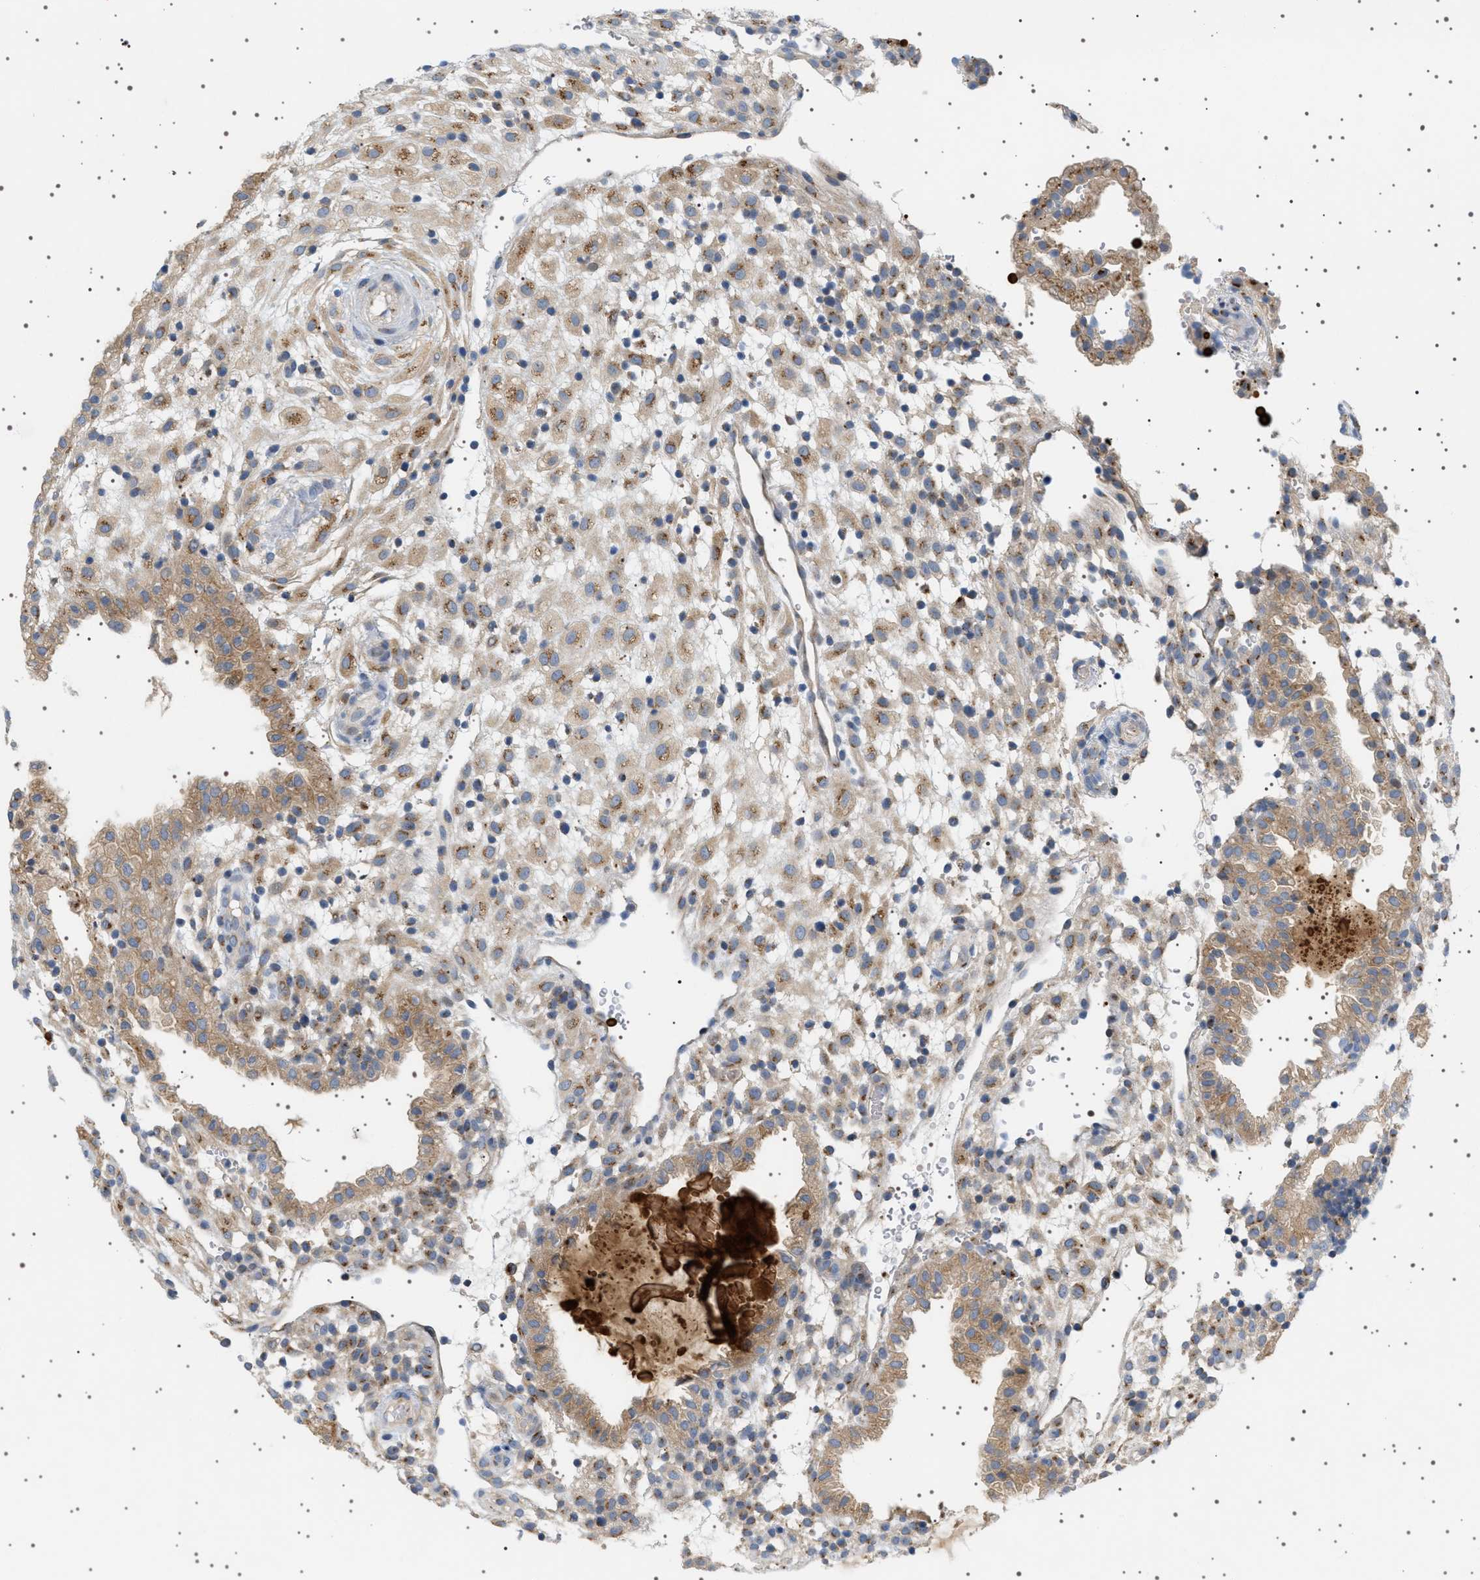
{"staining": {"intensity": "moderate", "quantity": "25%-75%", "location": "cytoplasmic/membranous"}, "tissue": "placenta", "cell_type": "Decidual cells", "image_type": "normal", "snomed": [{"axis": "morphology", "description": "Normal tissue, NOS"}, {"axis": "topography", "description": "Placenta"}], "caption": "This micrograph exhibits unremarkable placenta stained with immunohistochemistry to label a protein in brown. The cytoplasmic/membranous of decidual cells show moderate positivity for the protein. Nuclei are counter-stained blue.", "gene": "ADCY10", "patient": {"sex": "female", "age": 18}}